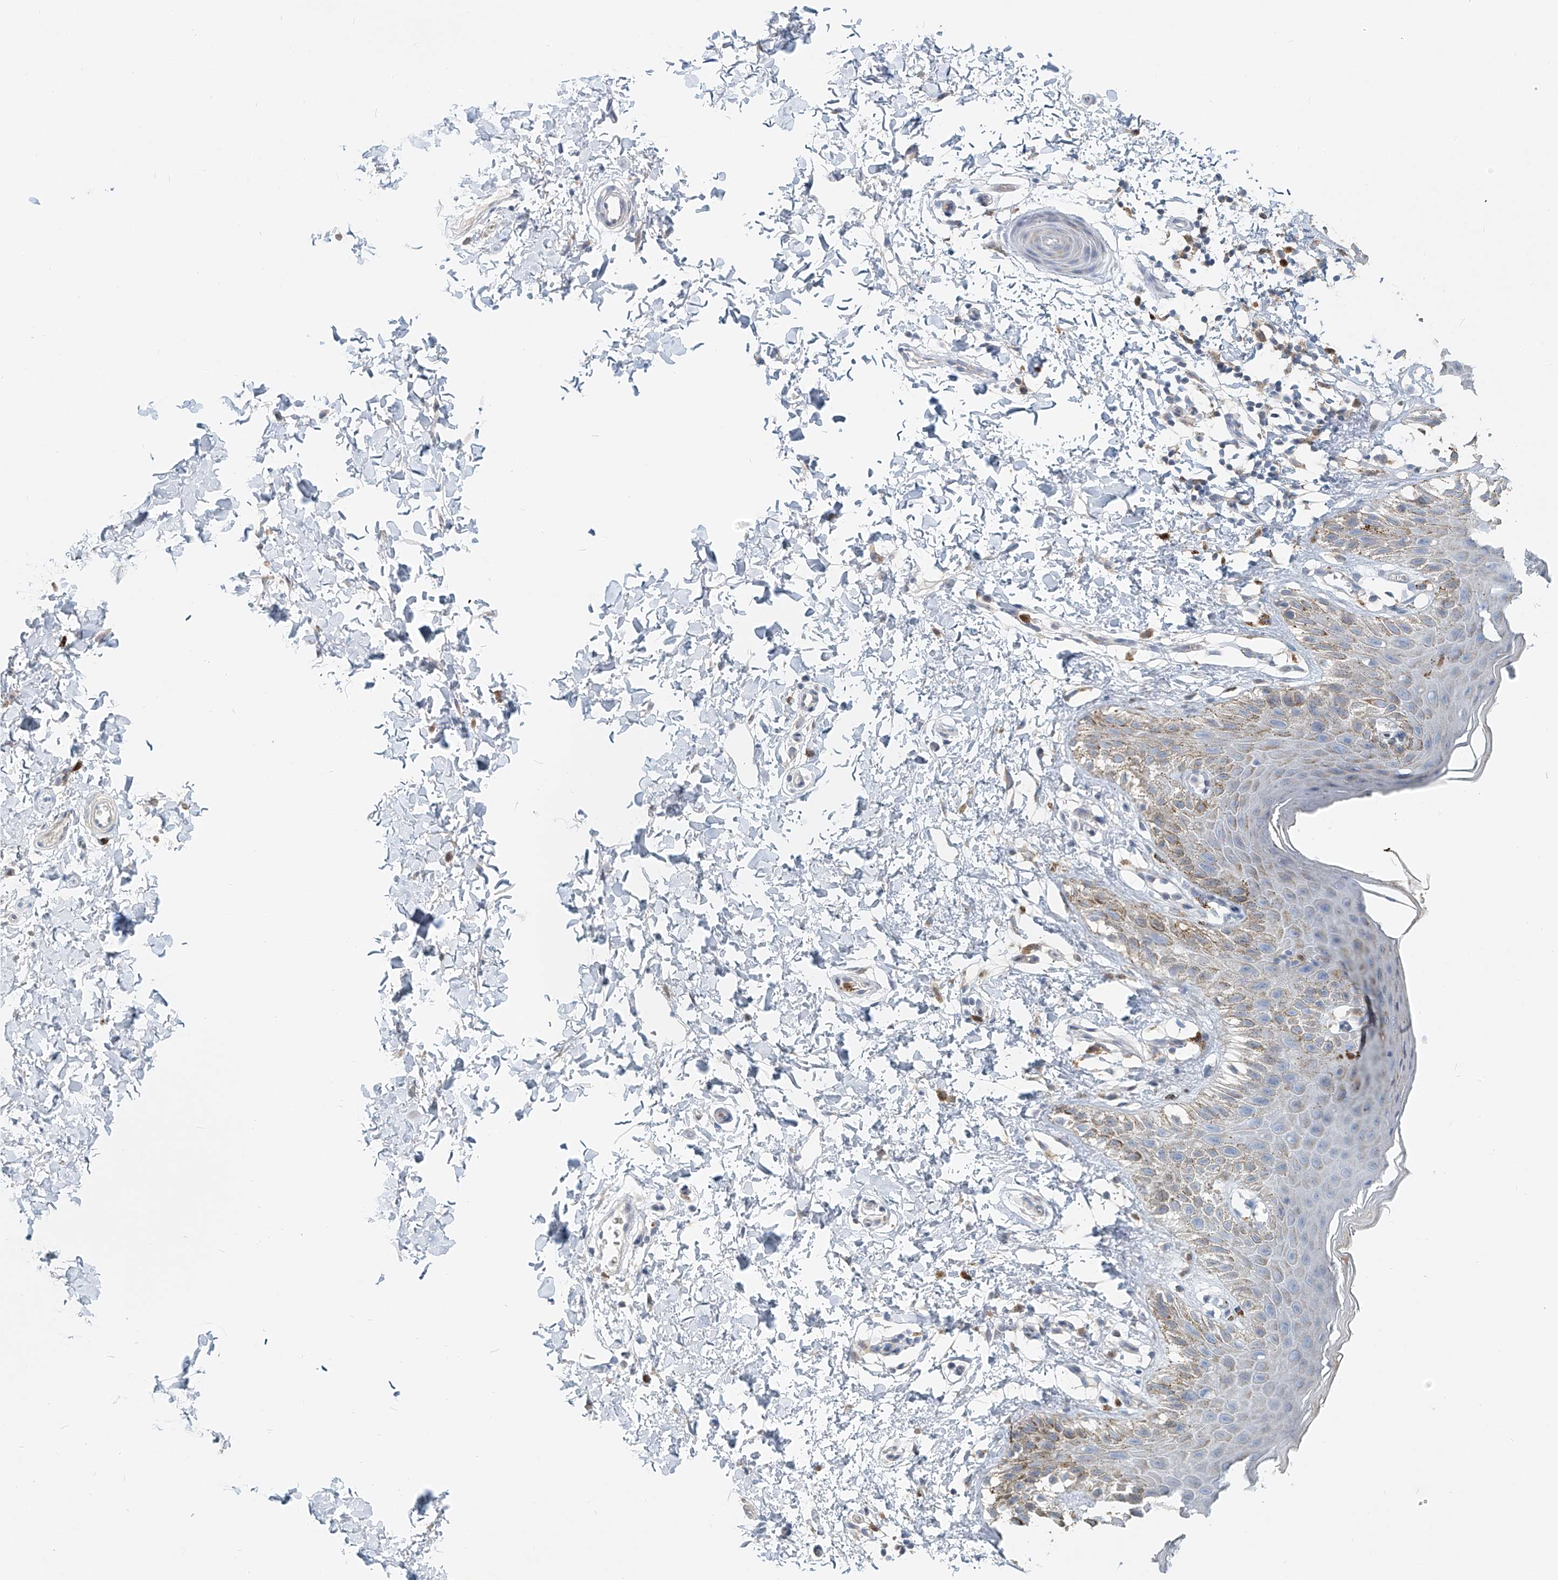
{"staining": {"intensity": "moderate", "quantity": "<25%", "location": "cytoplasmic/membranous"}, "tissue": "skin", "cell_type": "Epidermal cells", "image_type": "normal", "snomed": [{"axis": "morphology", "description": "Normal tissue, NOS"}, {"axis": "topography", "description": "Anal"}], "caption": "IHC of normal skin shows low levels of moderate cytoplasmic/membranous expression in about <25% of epidermal cells.", "gene": "PTPRA", "patient": {"sex": "male", "age": 44}}